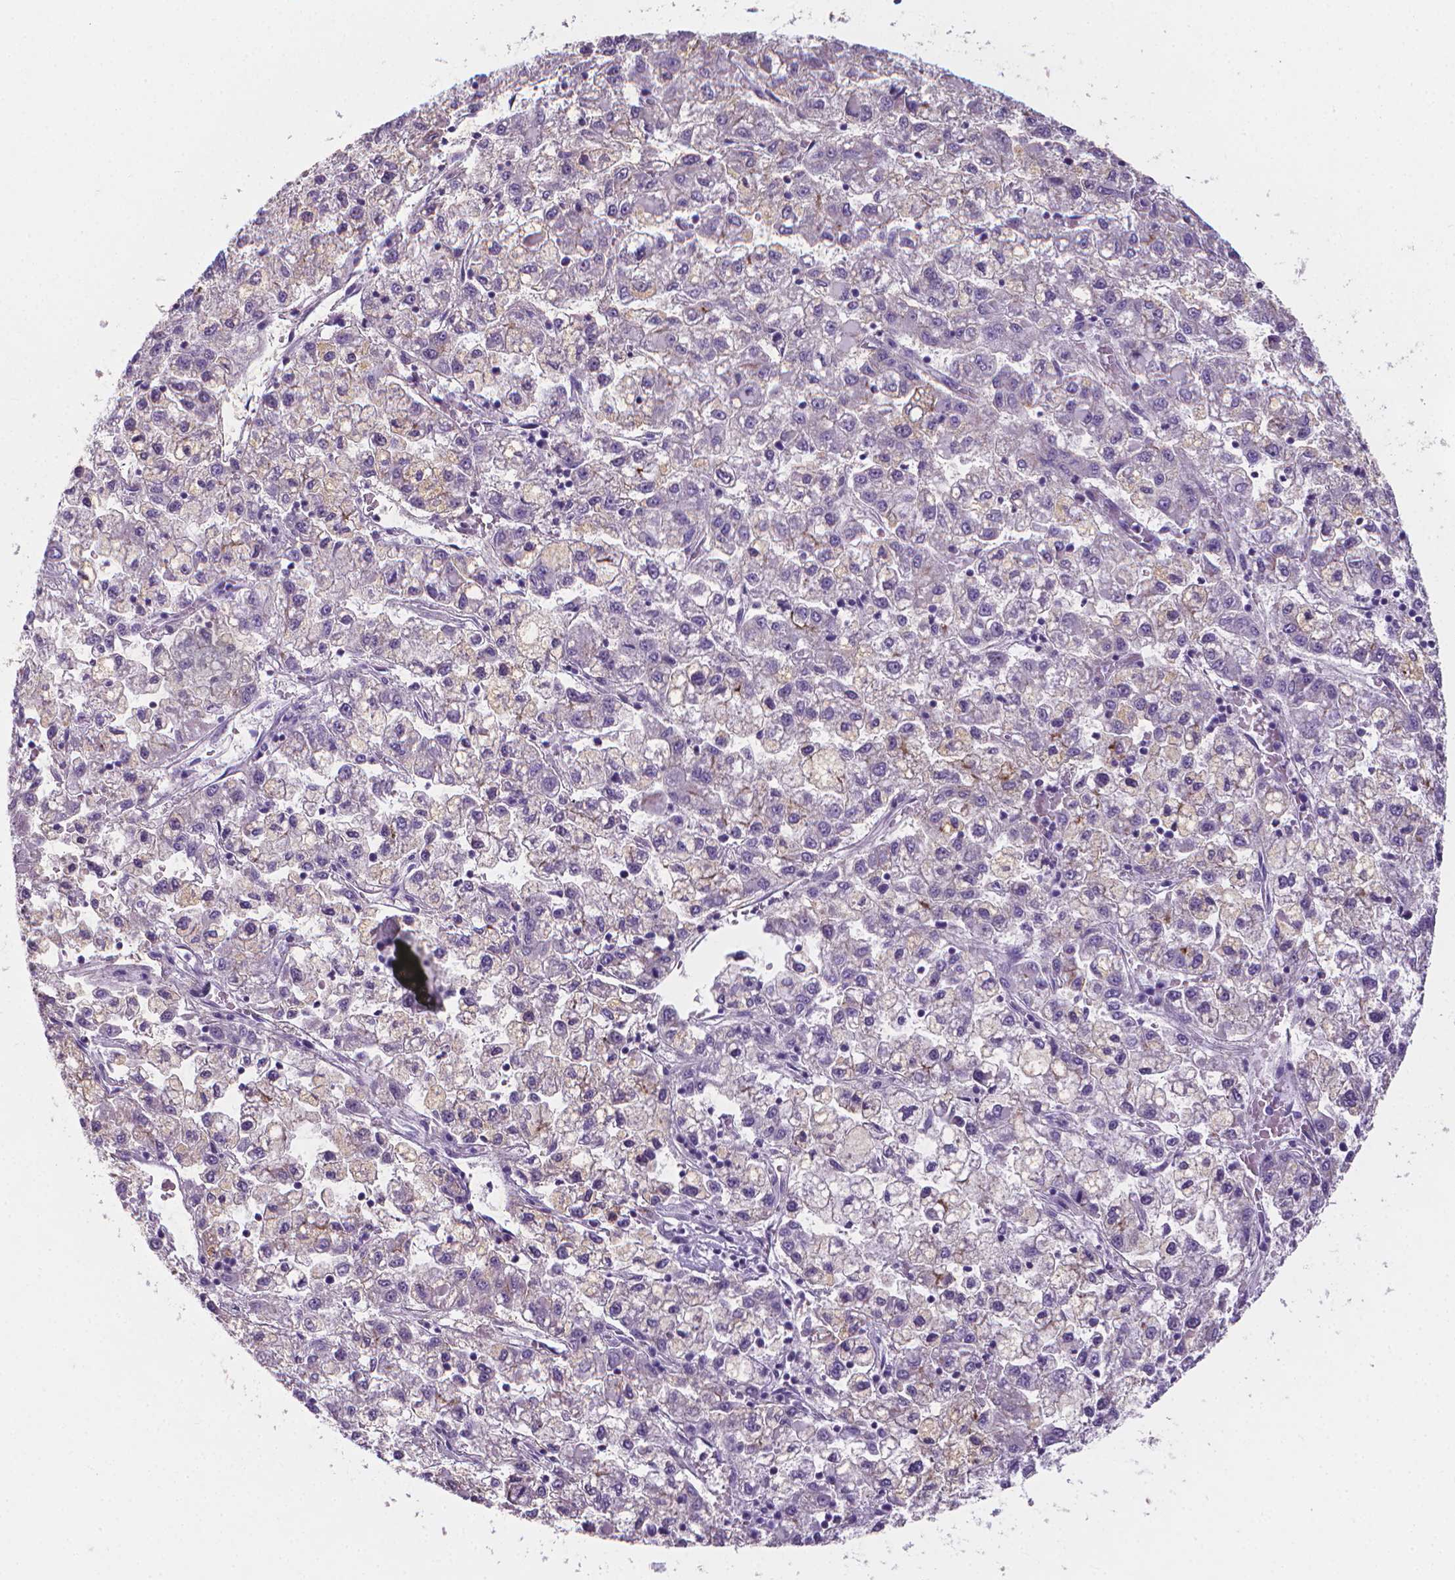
{"staining": {"intensity": "weak", "quantity": "<25%", "location": "cytoplasmic/membranous"}, "tissue": "liver cancer", "cell_type": "Tumor cells", "image_type": "cancer", "snomed": [{"axis": "morphology", "description": "Carcinoma, Hepatocellular, NOS"}, {"axis": "topography", "description": "Liver"}], "caption": "Tumor cells show no significant protein expression in liver cancer. (DAB immunohistochemistry (IHC) visualized using brightfield microscopy, high magnification).", "gene": "XPNPEP2", "patient": {"sex": "male", "age": 40}}